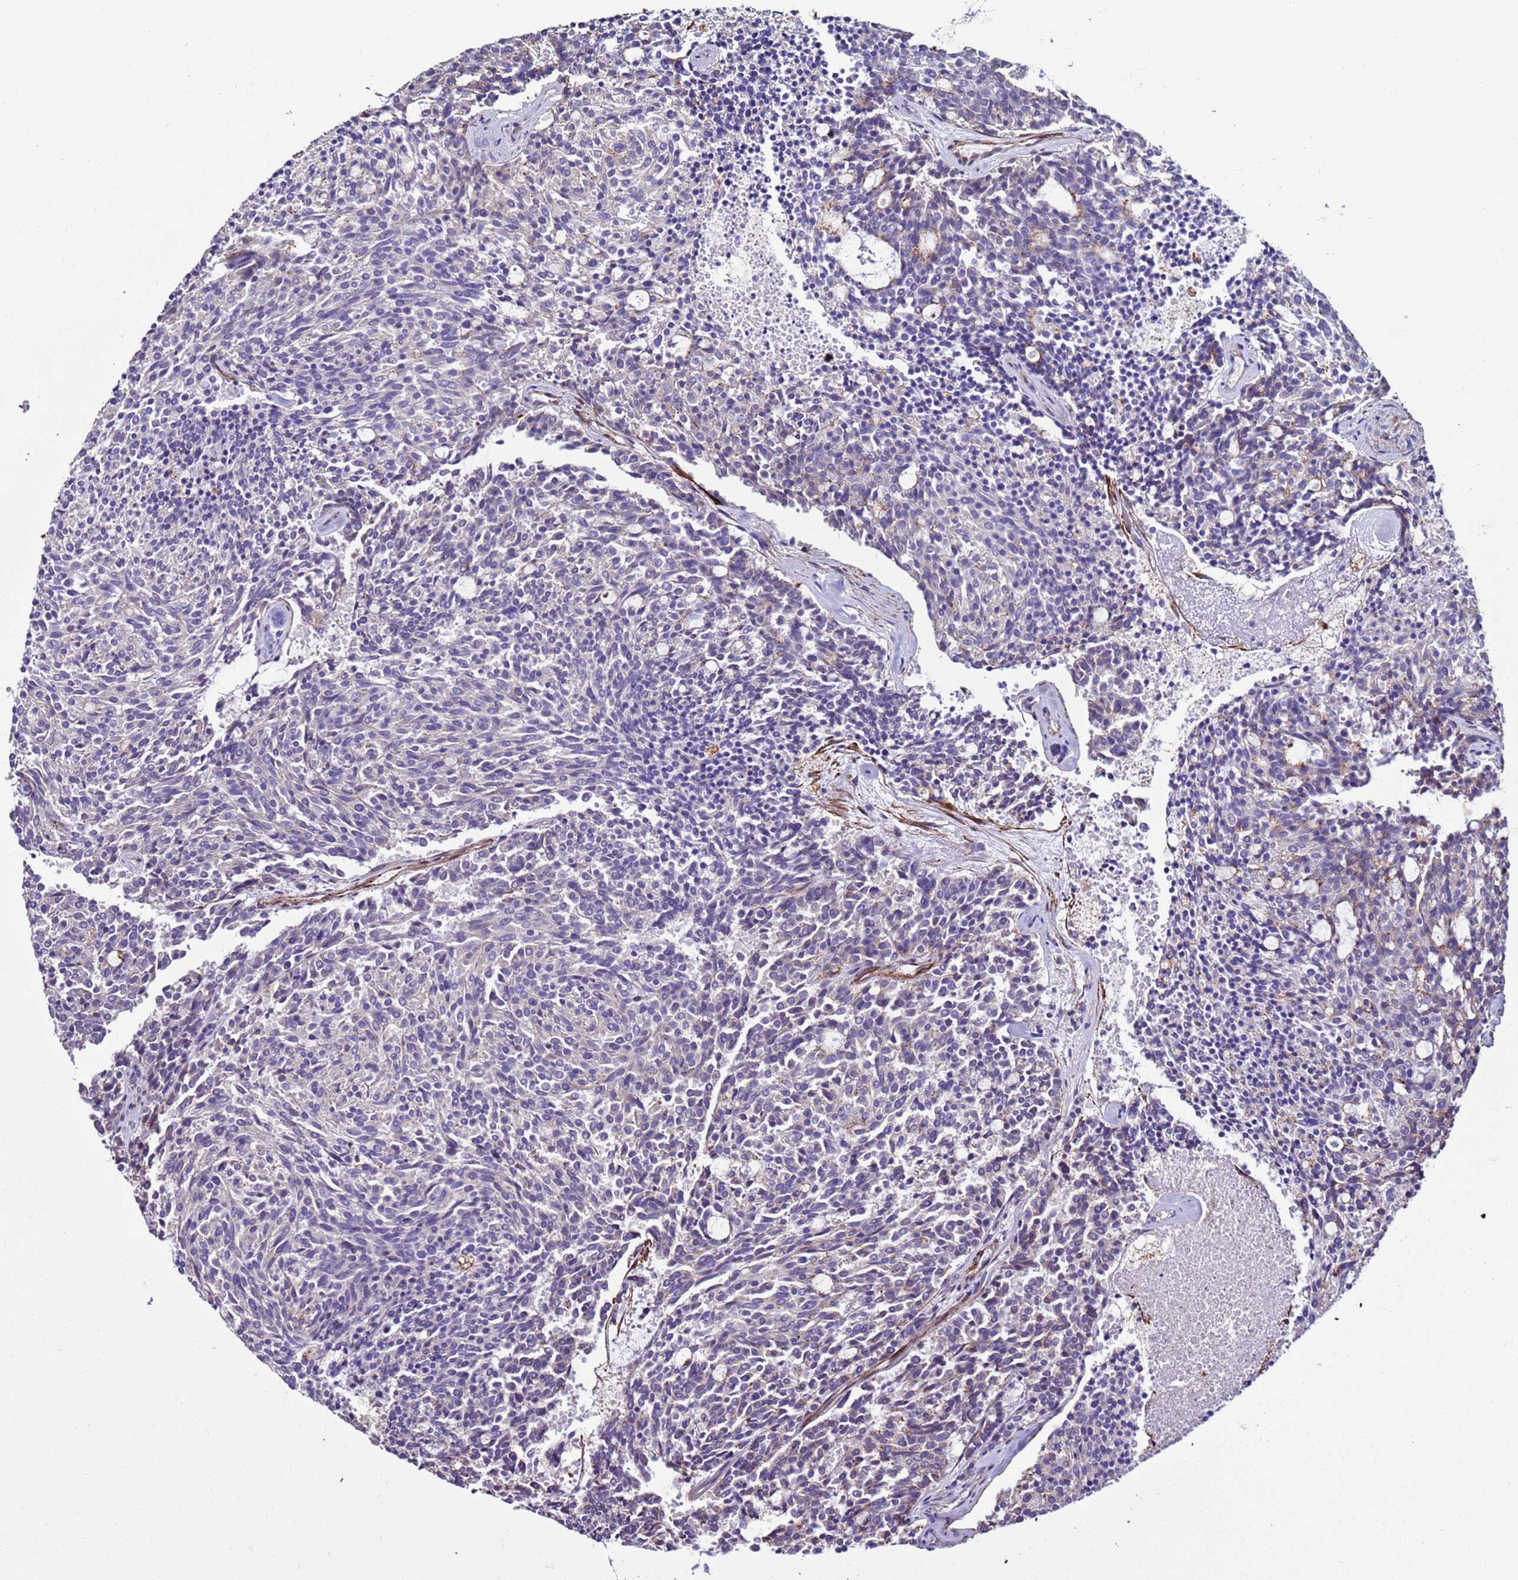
{"staining": {"intensity": "negative", "quantity": "none", "location": "none"}, "tissue": "carcinoid", "cell_type": "Tumor cells", "image_type": "cancer", "snomed": [{"axis": "morphology", "description": "Carcinoid, malignant, NOS"}, {"axis": "topography", "description": "Pancreas"}], "caption": "This is an immunohistochemistry image of human carcinoid (malignant). There is no expression in tumor cells.", "gene": "RABL2B", "patient": {"sex": "female", "age": 54}}